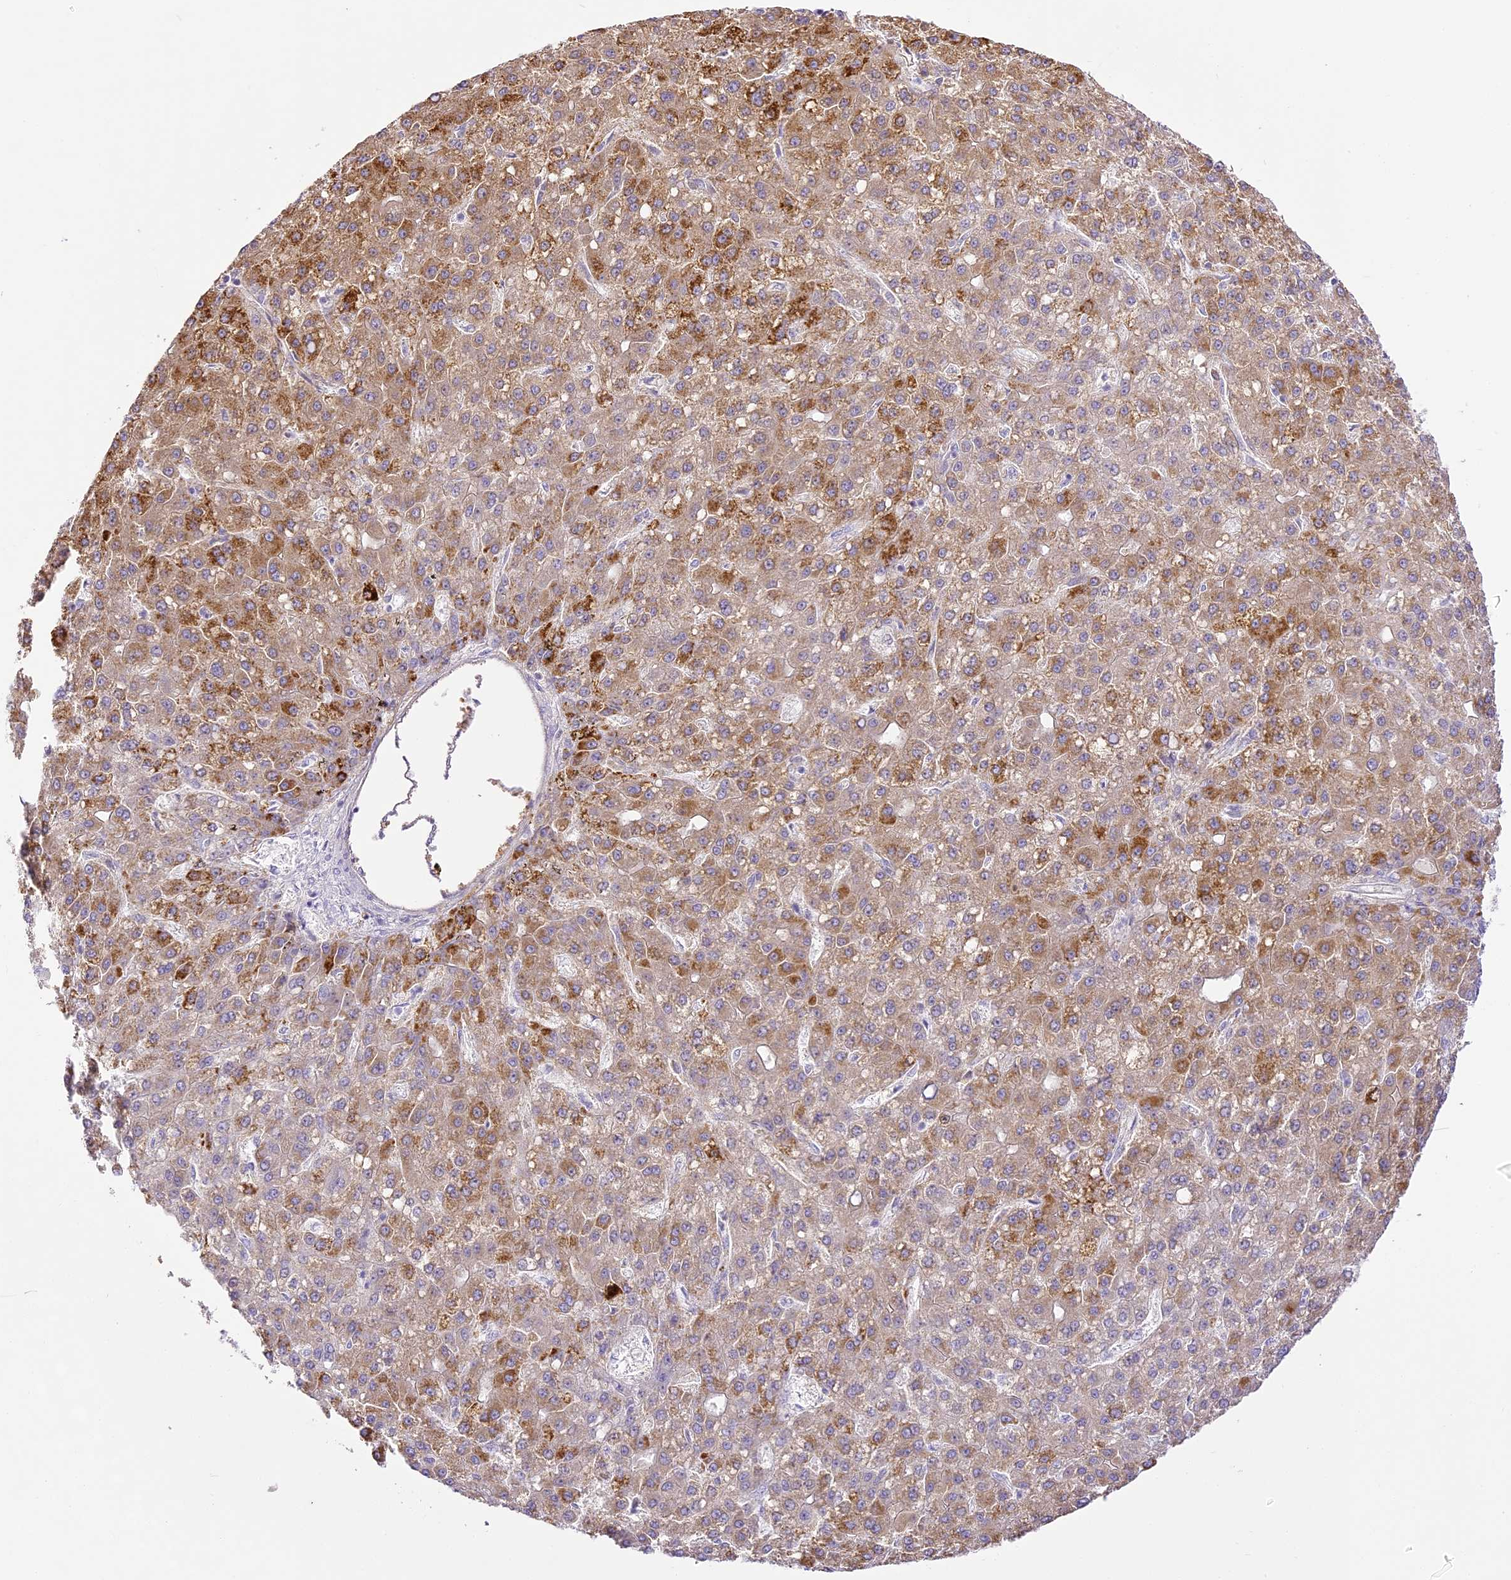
{"staining": {"intensity": "moderate", "quantity": ">75%", "location": "cytoplasmic/membranous"}, "tissue": "liver cancer", "cell_type": "Tumor cells", "image_type": "cancer", "snomed": [{"axis": "morphology", "description": "Carcinoma, Hepatocellular, NOS"}, {"axis": "topography", "description": "Liver"}], "caption": "DAB (3,3'-diaminobenzidine) immunohistochemical staining of liver cancer displays moderate cytoplasmic/membranous protein positivity in about >75% of tumor cells. The staining was performed using DAB (3,3'-diaminobenzidine), with brown indicating positive protein expression. Nuclei are stained blue with hematoxylin.", "gene": "CCDC30", "patient": {"sex": "male", "age": 67}}